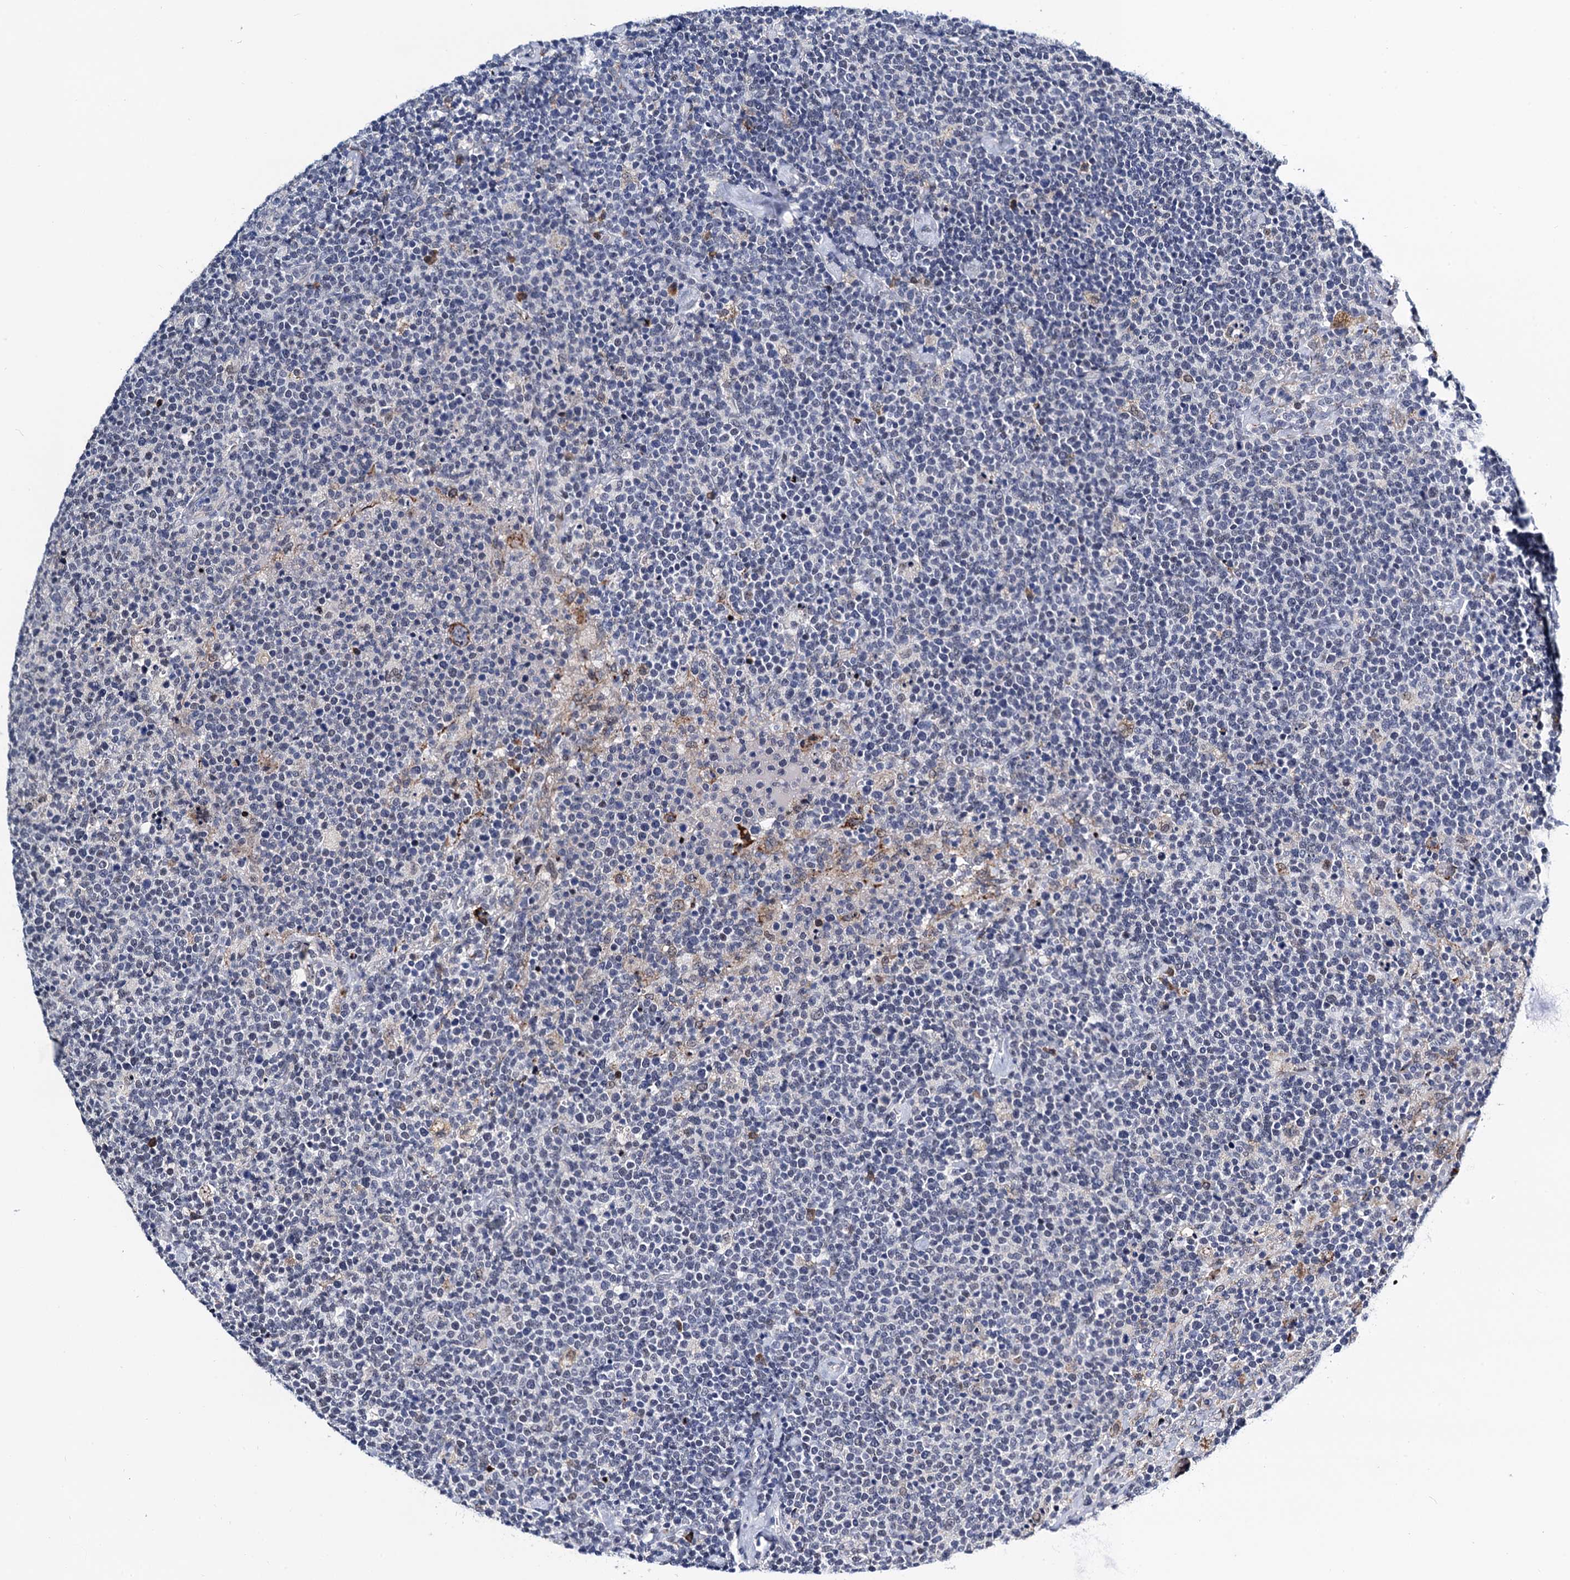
{"staining": {"intensity": "negative", "quantity": "none", "location": "none"}, "tissue": "lymphoma", "cell_type": "Tumor cells", "image_type": "cancer", "snomed": [{"axis": "morphology", "description": "Malignant lymphoma, non-Hodgkin's type, High grade"}, {"axis": "topography", "description": "Lymph node"}], "caption": "There is no significant staining in tumor cells of malignant lymphoma, non-Hodgkin's type (high-grade).", "gene": "SLC7A10", "patient": {"sex": "male", "age": 61}}